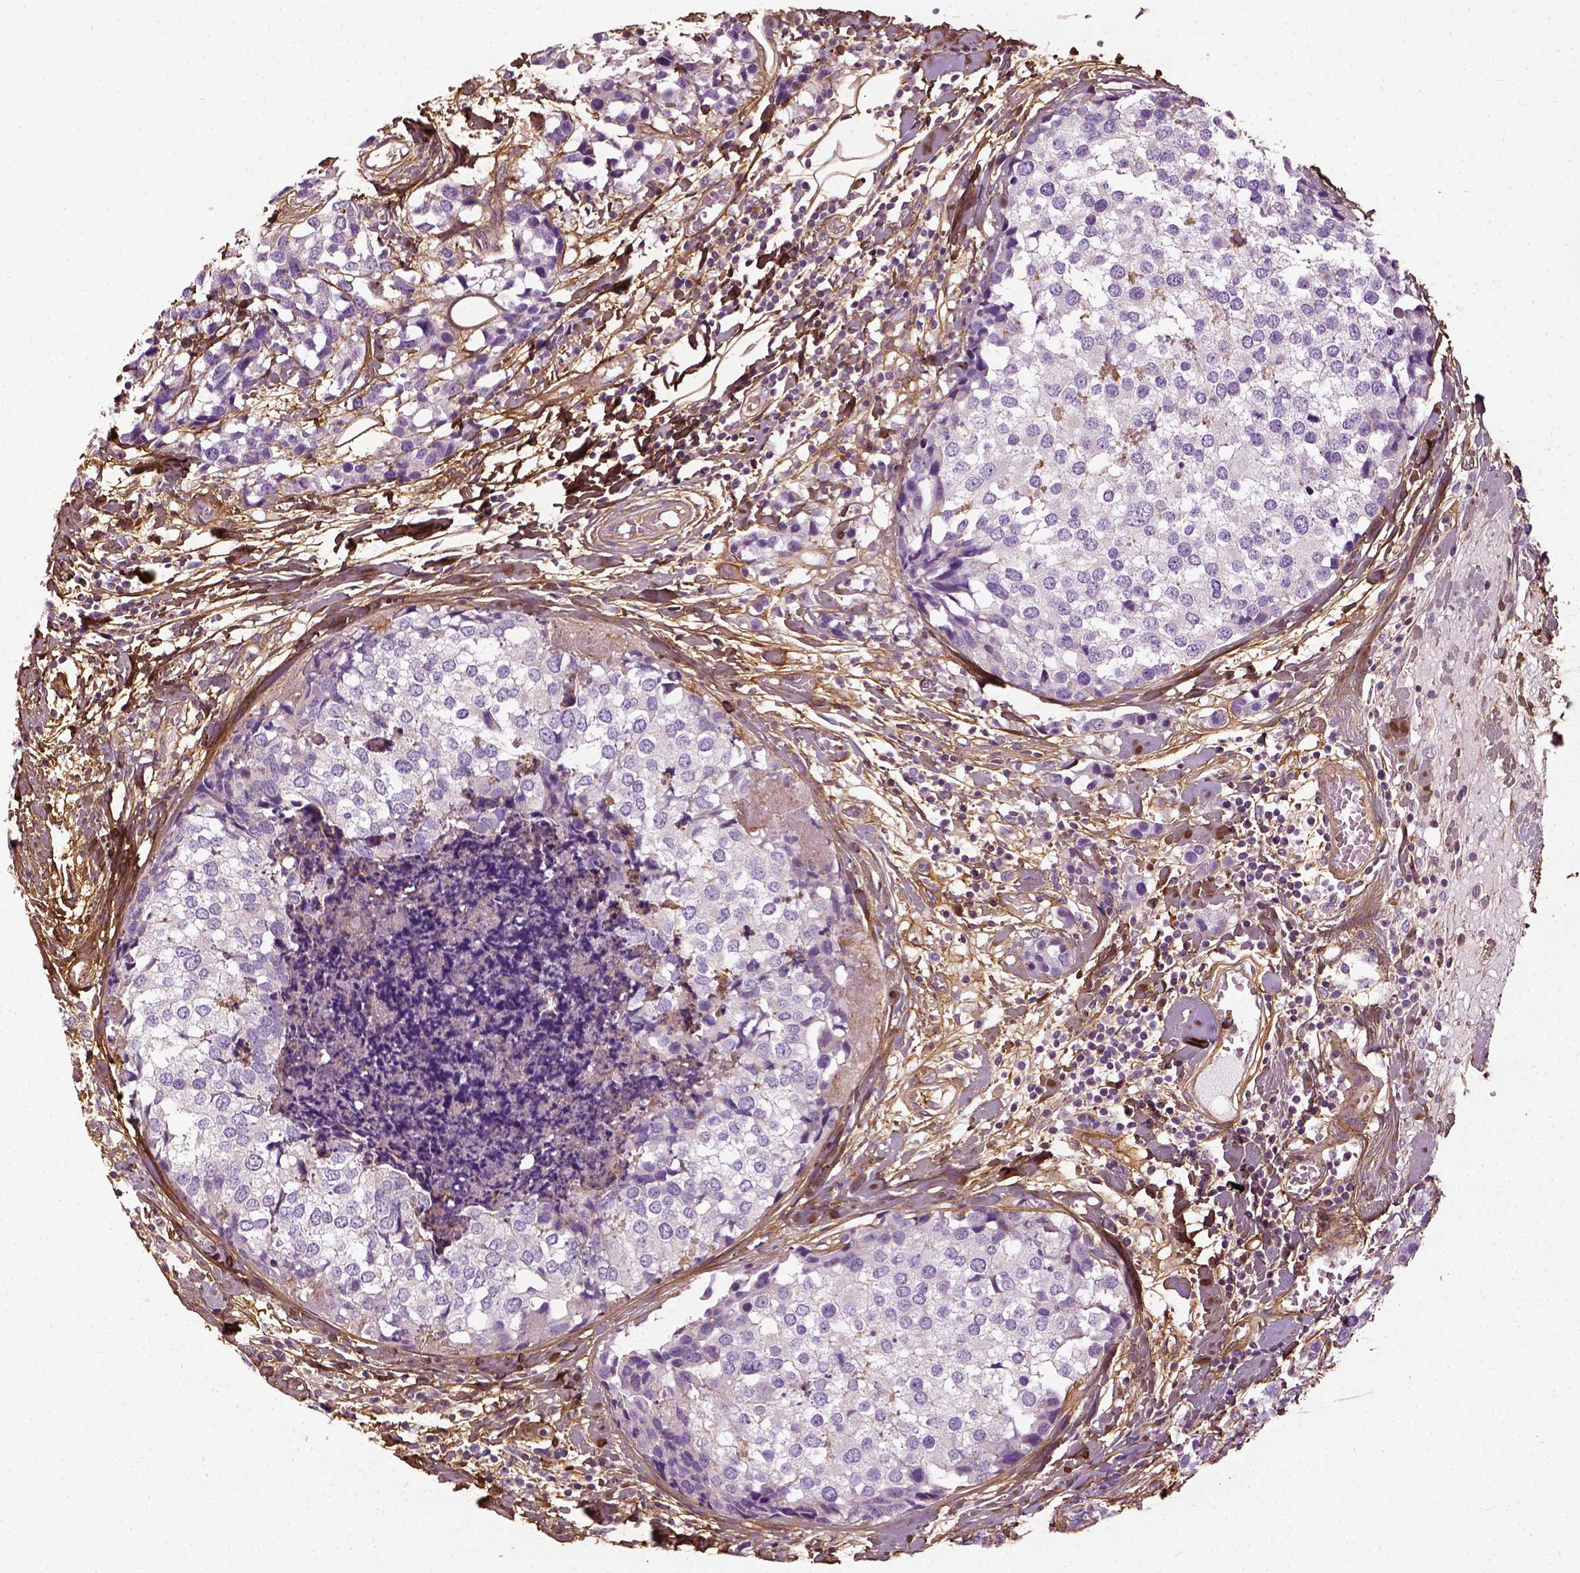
{"staining": {"intensity": "negative", "quantity": "none", "location": "none"}, "tissue": "breast cancer", "cell_type": "Tumor cells", "image_type": "cancer", "snomed": [{"axis": "morphology", "description": "Lobular carcinoma"}, {"axis": "topography", "description": "Breast"}], "caption": "The photomicrograph displays no significant positivity in tumor cells of breast cancer. Brightfield microscopy of immunohistochemistry (IHC) stained with DAB (3,3'-diaminobenzidine) (brown) and hematoxylin (blue), captured at high magnification.", "gene": "COL6A2", "patient": {"sex": "female", "age": 59}}